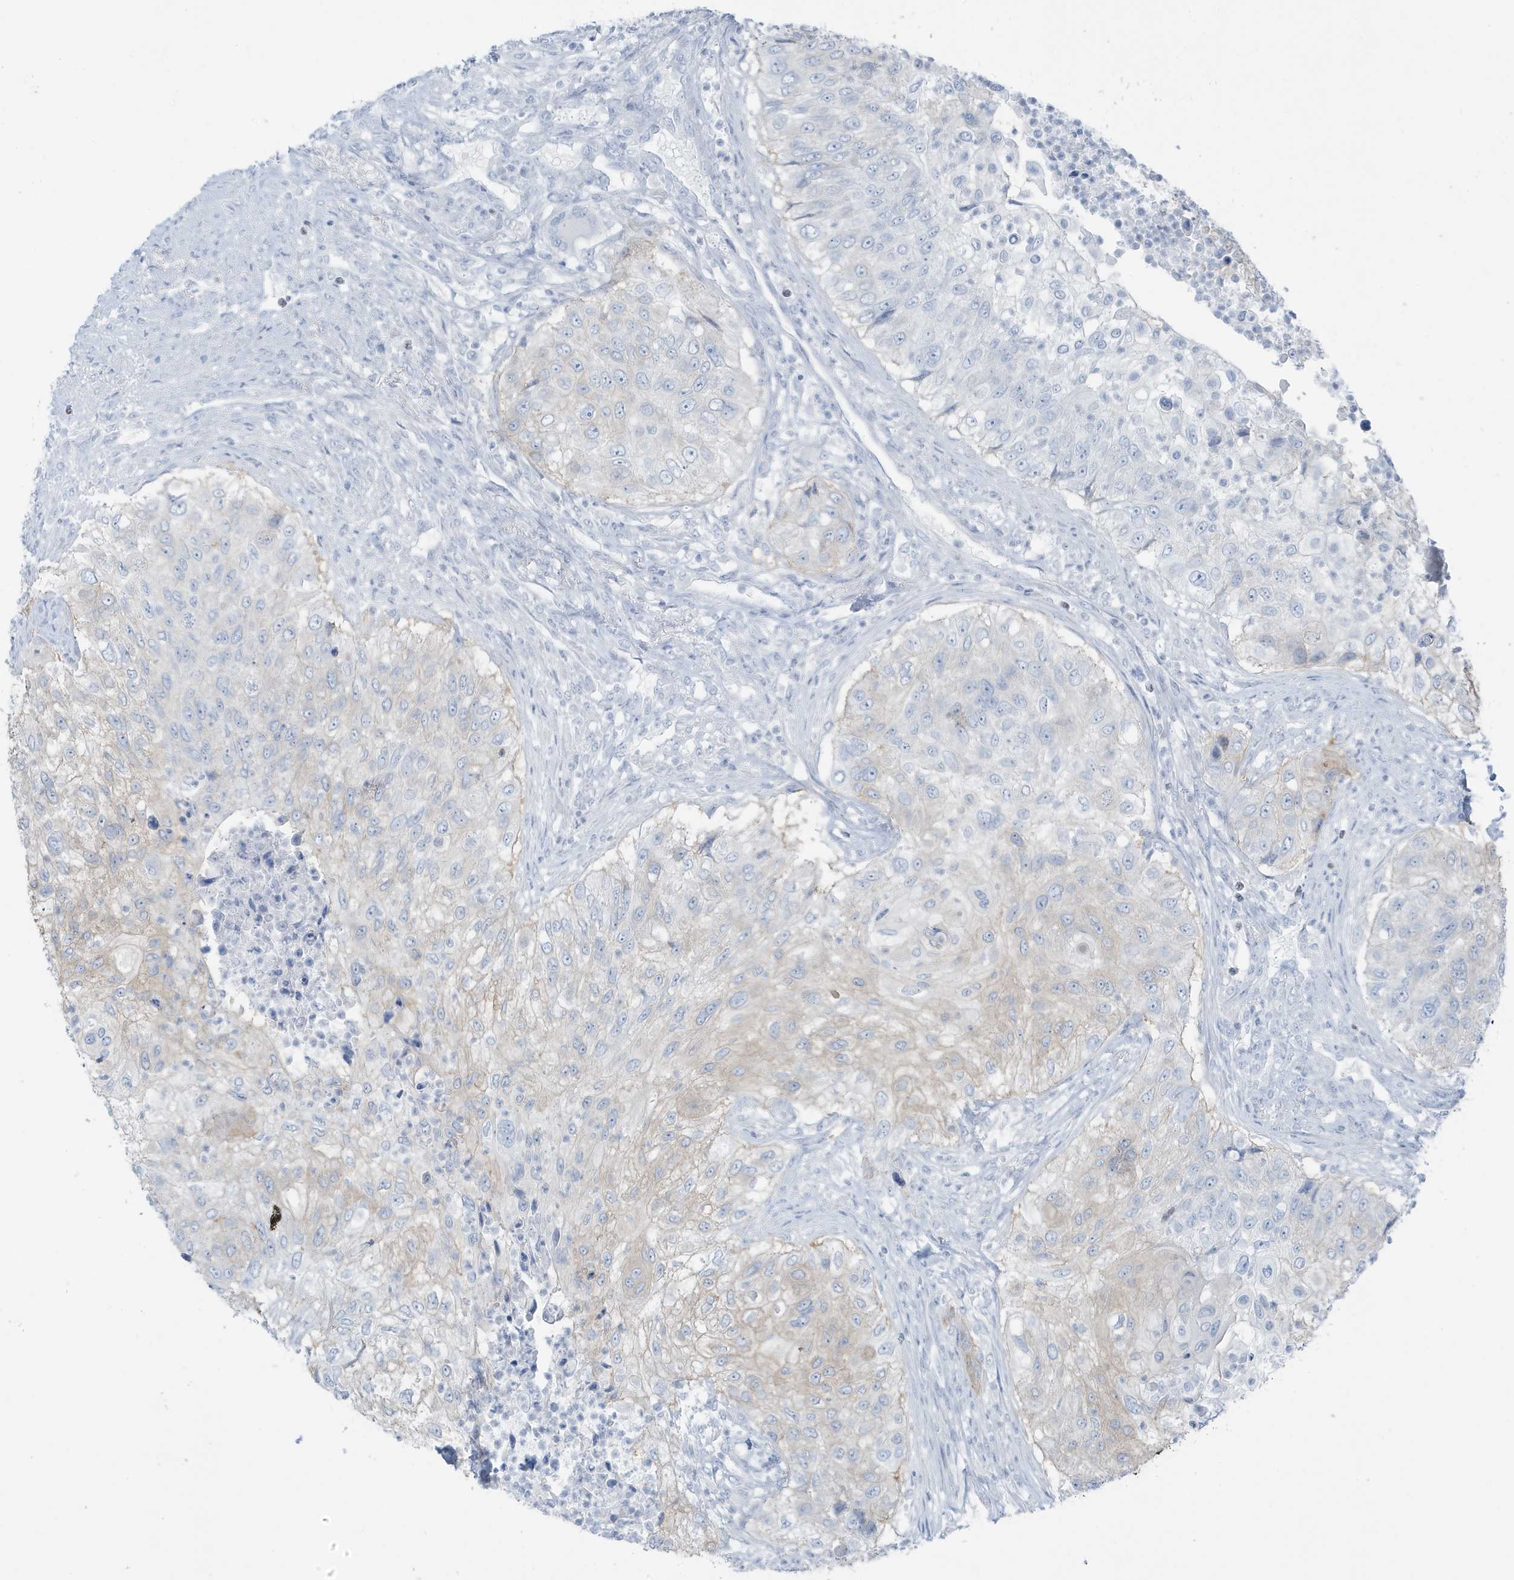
{"staining": {"intensity": "negative", "quantity": "none", "location": "none"}, "tissue": "urothelial cancer", "cell_type": "Tumor cells", "image_type": "cancer", "snomed": [{"axis": "morphology", "description": "Urothelial carcinoma, High grade"}, {"axis": "topography", "description": "Urinary bladder"}], "caption": "Tumor cells show no significant expression in high-grade urothelial carcinoma. (Immunohistochemistry (ihc), brightfield microscopy, high magnification).", "gene": "ZFP64", "patient": {"sex": "female", "age": 60}}